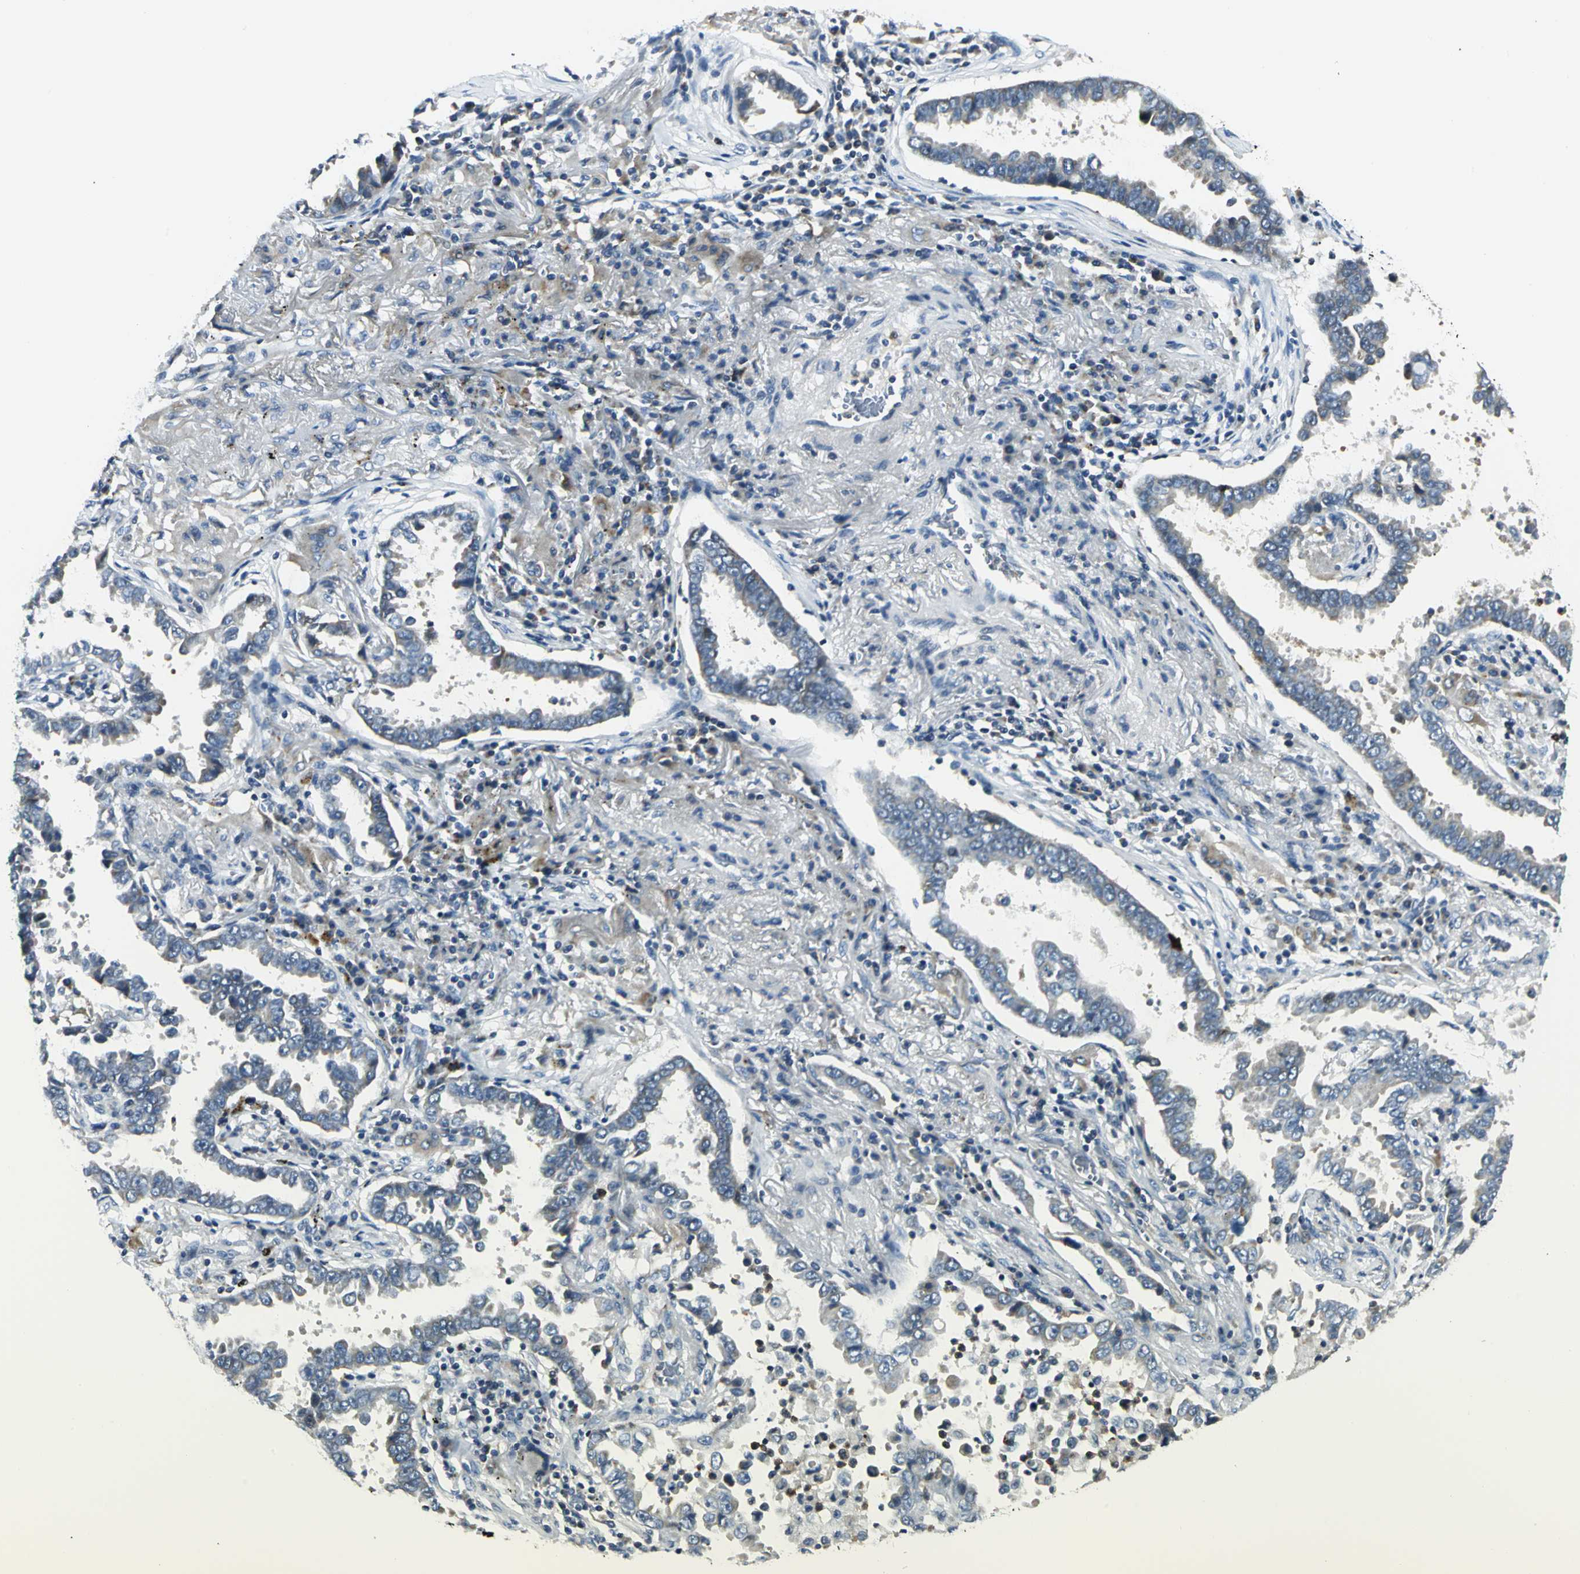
{"staining": {"intensity": "weak", "quantity": "<25%", "location": "cytoplasmic/membranous"}, "tissue": "lung cancer", "cell_type": "Tumor cells", "image_type": "cancer", "snomed": [{"axis": "morphology", "description": "Normal tissue, NOS"}, {"axis": "morphology", "description": "Inflammation, NOS"}, {"axis": "morphology", "description": "Adenocarcinoma, NOS"}, {"axis": "topography", "description": "Lung"}], "caption": "Human adenocarcinoma (lung) stained for a protein using immunohistochemistry demonstrates no expression in tumor cells.", "gene": "USP40", "patient": {"sex": "female", "age": 64}}